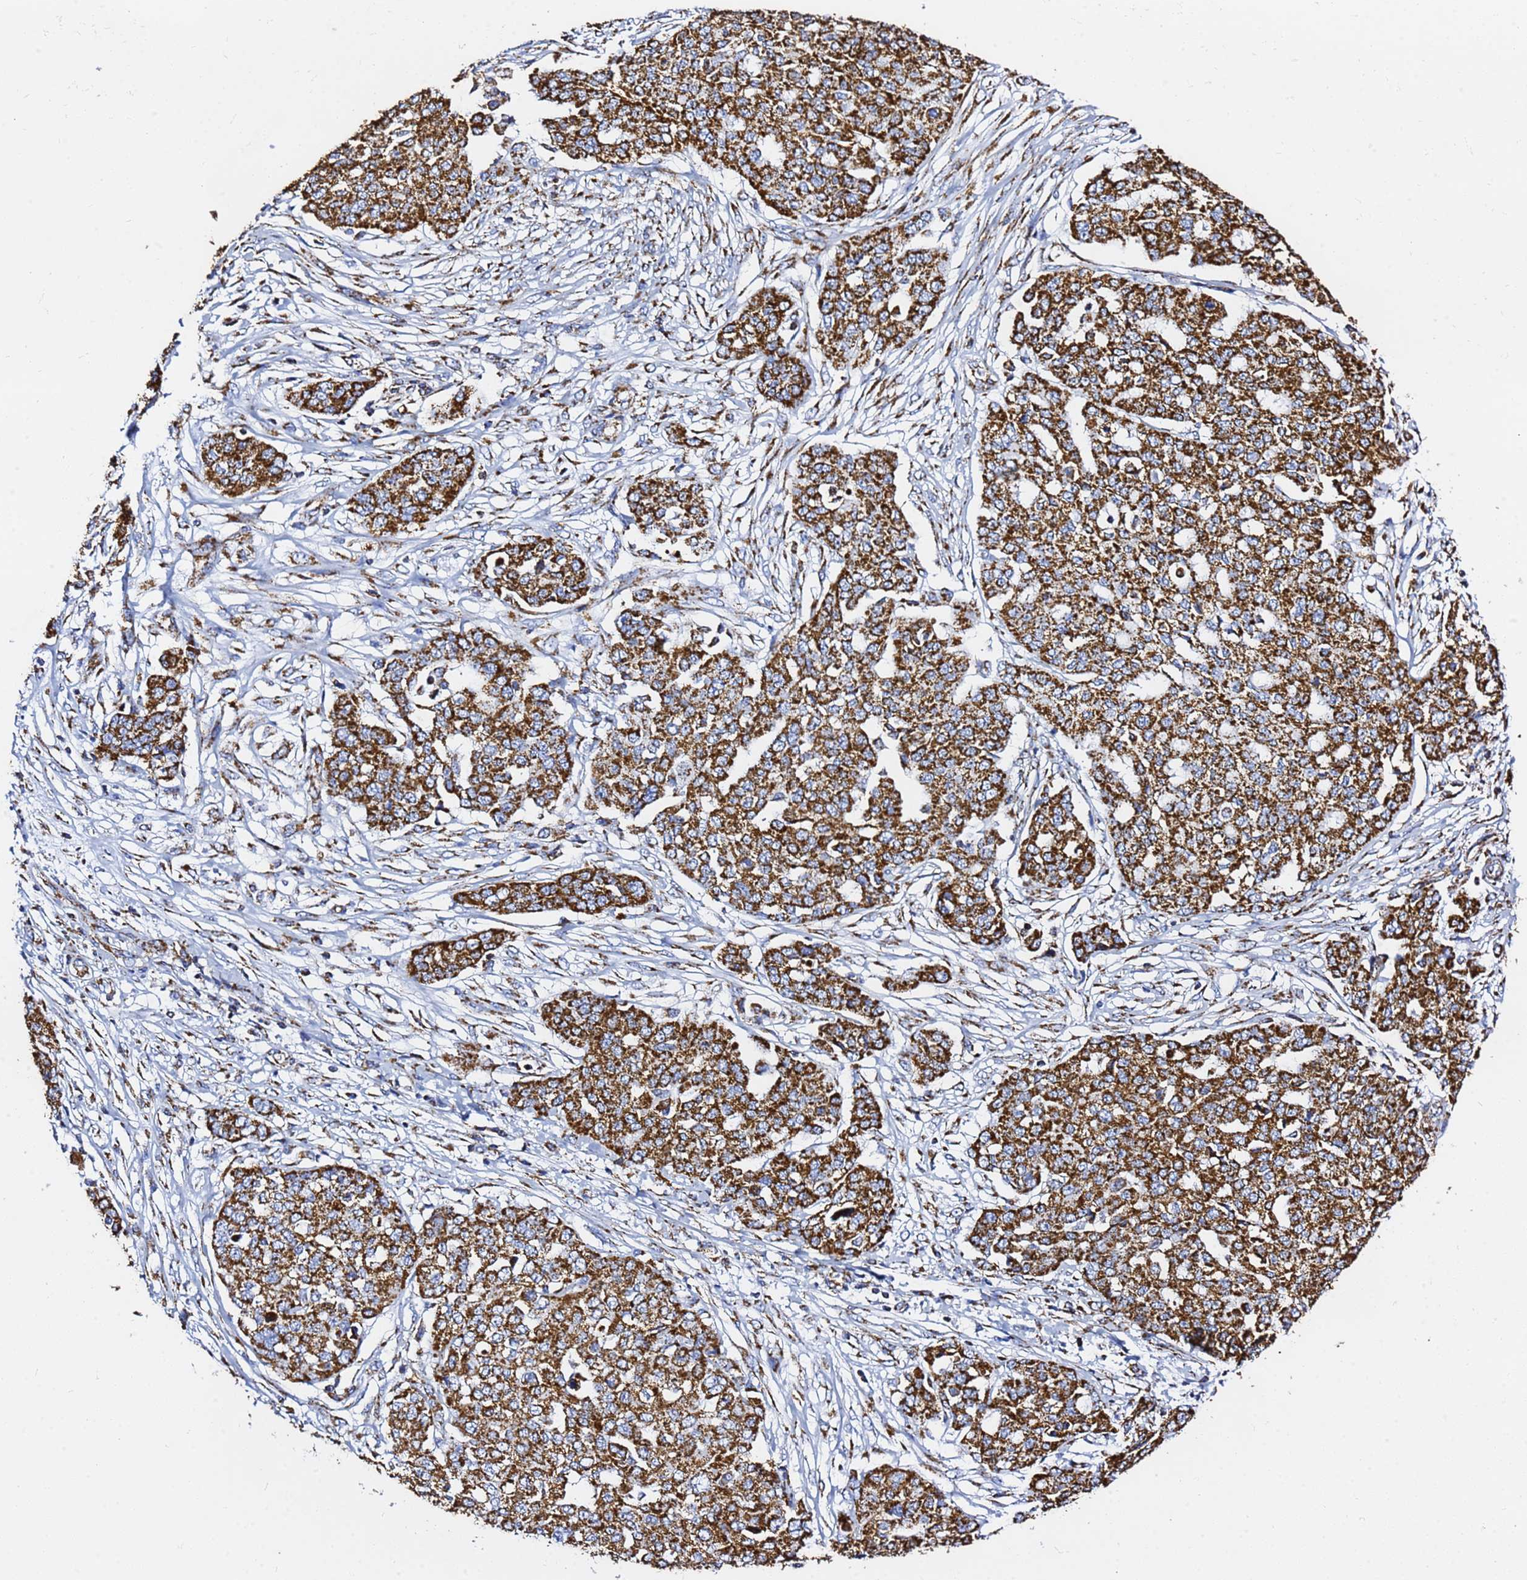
{"staining": {"intensity": "strong", "quantity": ">75%", "location": "cytoplasmic/membranous"}, "tissue": "ovarian cancer", "cell_type": "Tumor cells", "image_type": "cancer", "snomed": [{"axis": "morphology", "description": "Cystadenocarcinoma, serous, NOS"}, {"axis": "topography", "description": "Soft tissue"}, {"axis": "topography", "description": "Ovary"}], "caption": "Ovarian cancer tissue reveals strong cytoplasmic/membranous positivity in about >75% of tumor cells, visualized by immunohistochemistry. (DAB = brown stain, brightfield microscopy at high magnification).", "gene": "PHB2", "patient": {"sex": "female", "age": 57}}